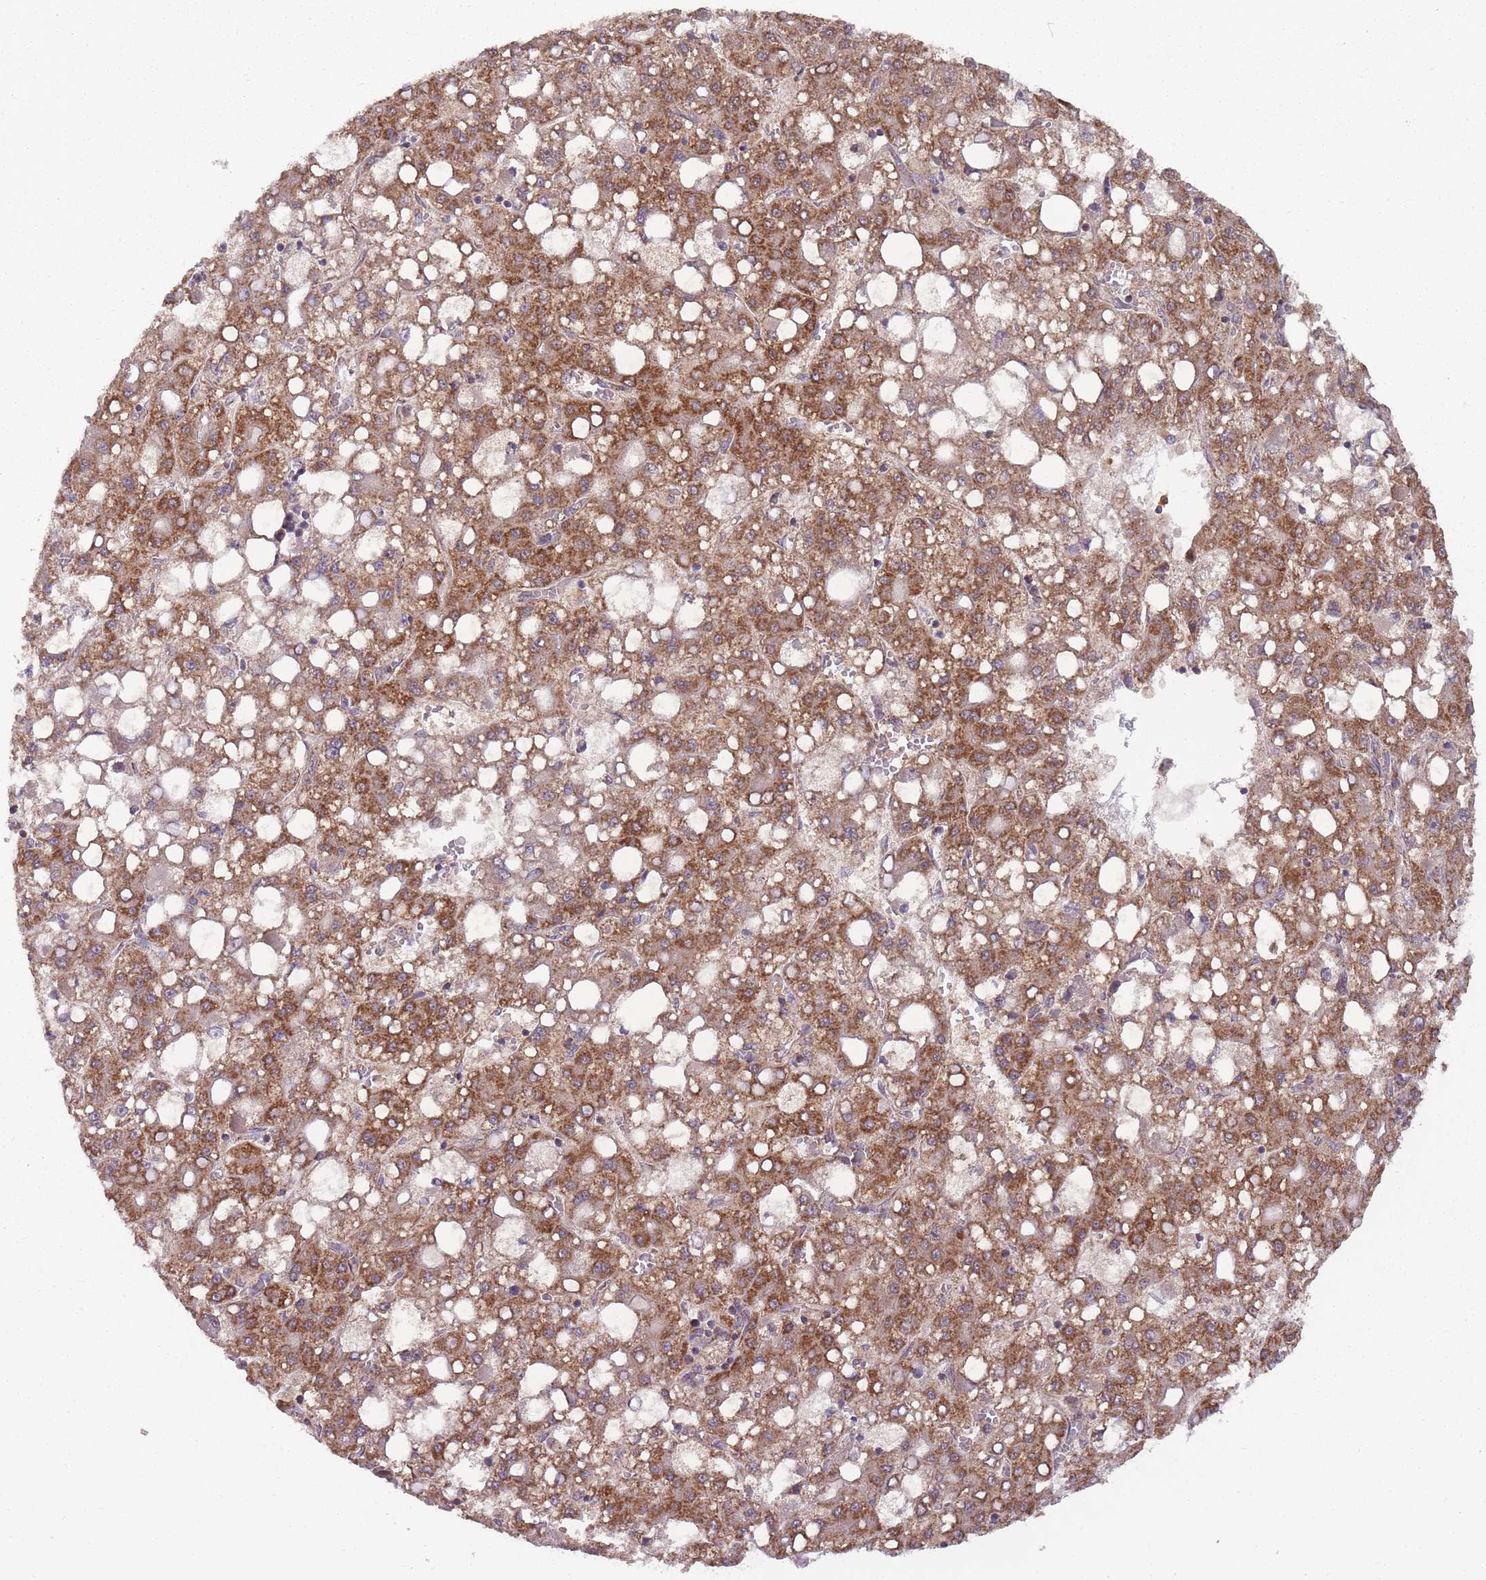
{"staining": {"intensity": "strong", "quantity": "25%-75%", "location": "cytoplasmic/membranous"}, "tissue": "liver cancer", "cell_type": "Tumor cells", "image_type": "cancer", "snomed": [{"axis": "morphology", "description": "Carcinoma, Hepatocellular, NOS"}, {"axis": "topography", "description": "Liver"}], "caption": "Protein expression analysis of liver hepatocellular carcinoma displays strong cytoplasmic/membranous positivity in approximately 25%-75% of tumor cells.", "gene": "NDUFA9", "patient": {"sex": "male", "age": 65}}